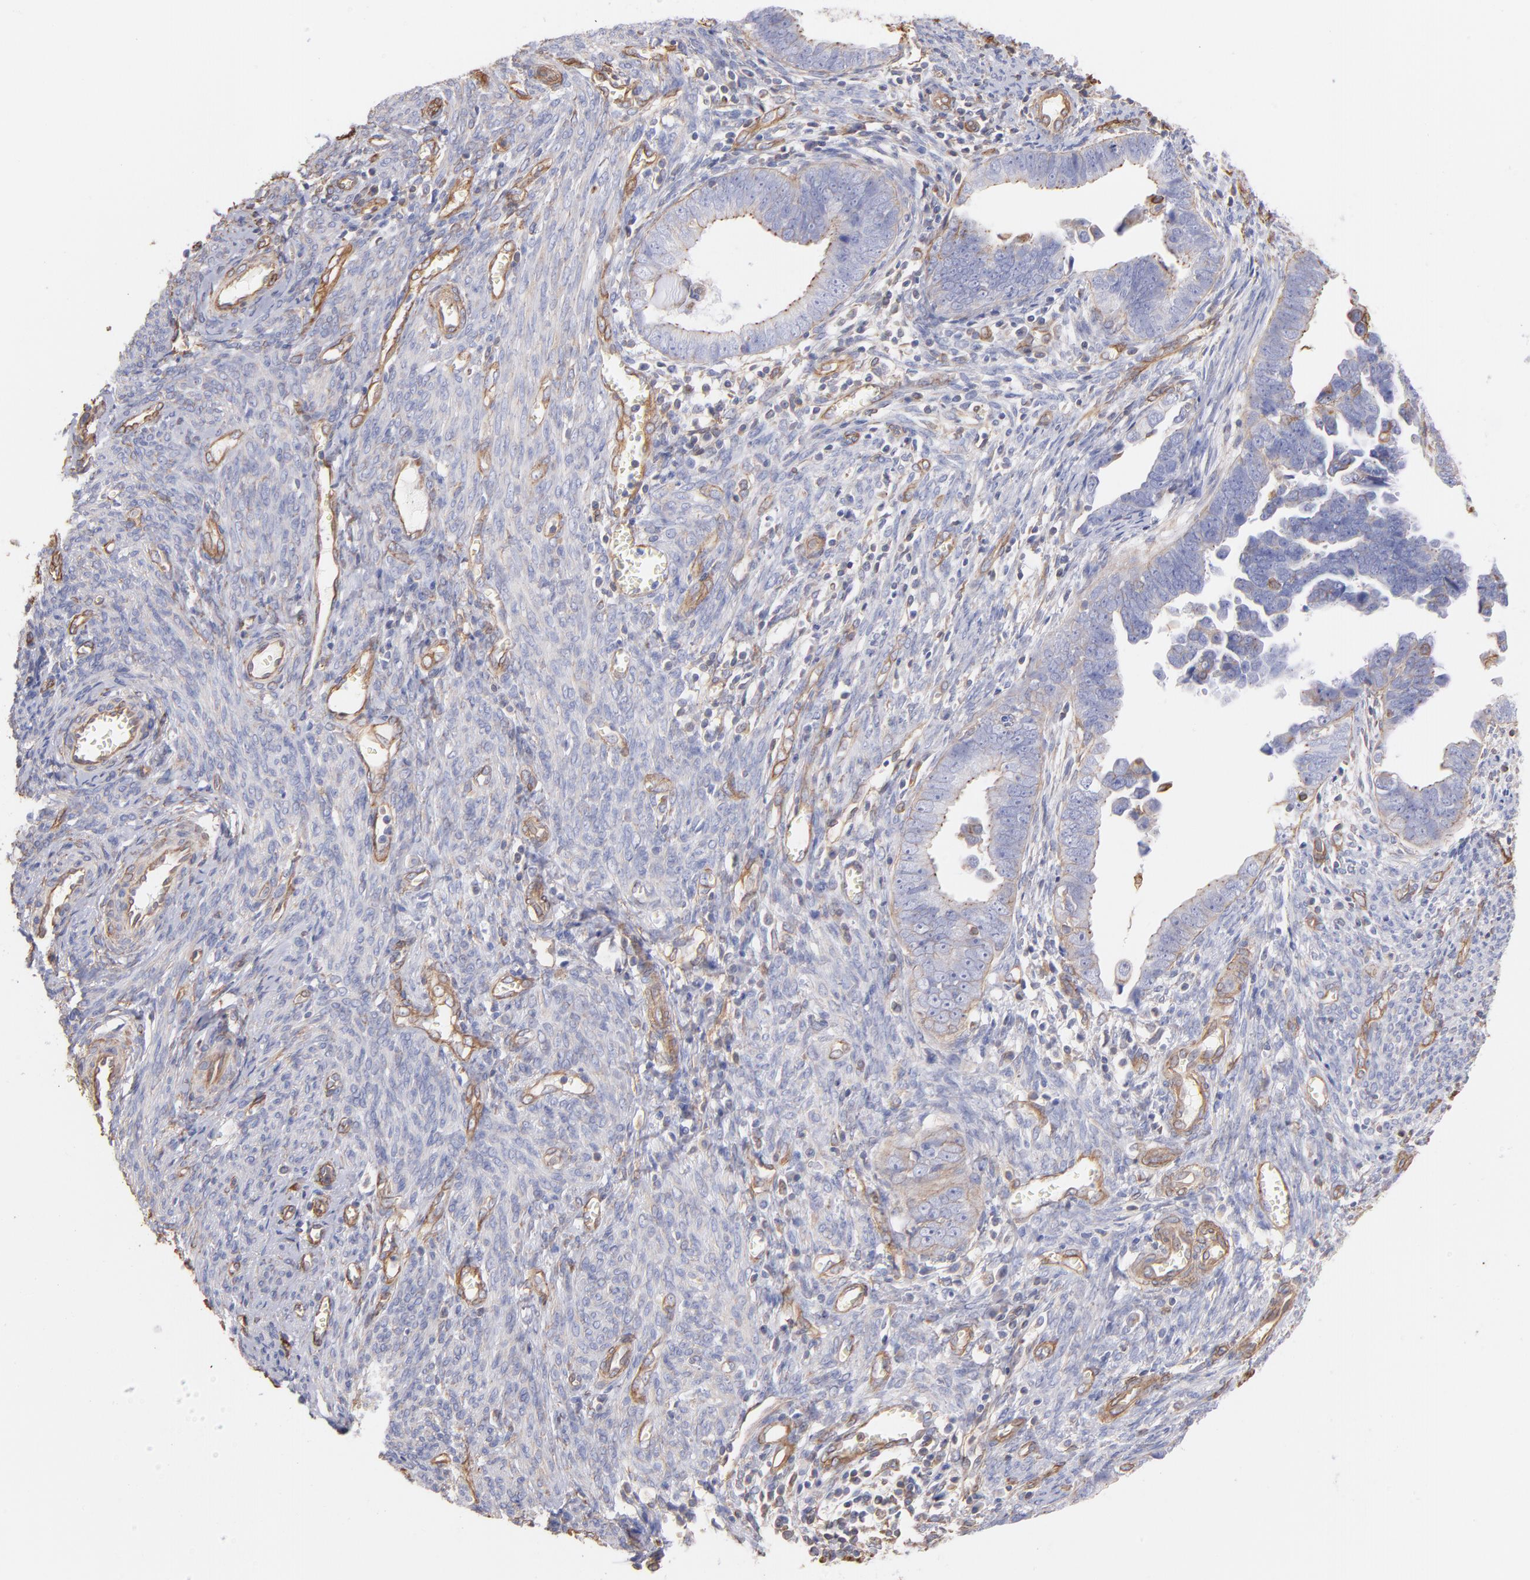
{"staining": {"intensity": "negative", "quantity": "none", "location": "none"}, "tissue": "endometrial cancer", "cell_type": "Tumor cells", "image_type": "cancer", "snomed": [{"axis": "morphology", "description": "Adenocarcinoma, NOS"}, {"axis": "topography", "description": "Endometrium"}], "caption": "Endometrial adenocarcinoma was stained to show a protein in brown. There is no significant staining in tumor cells.", "gene": "PLEC", "patient": {"sex": "female", "age": 75}}